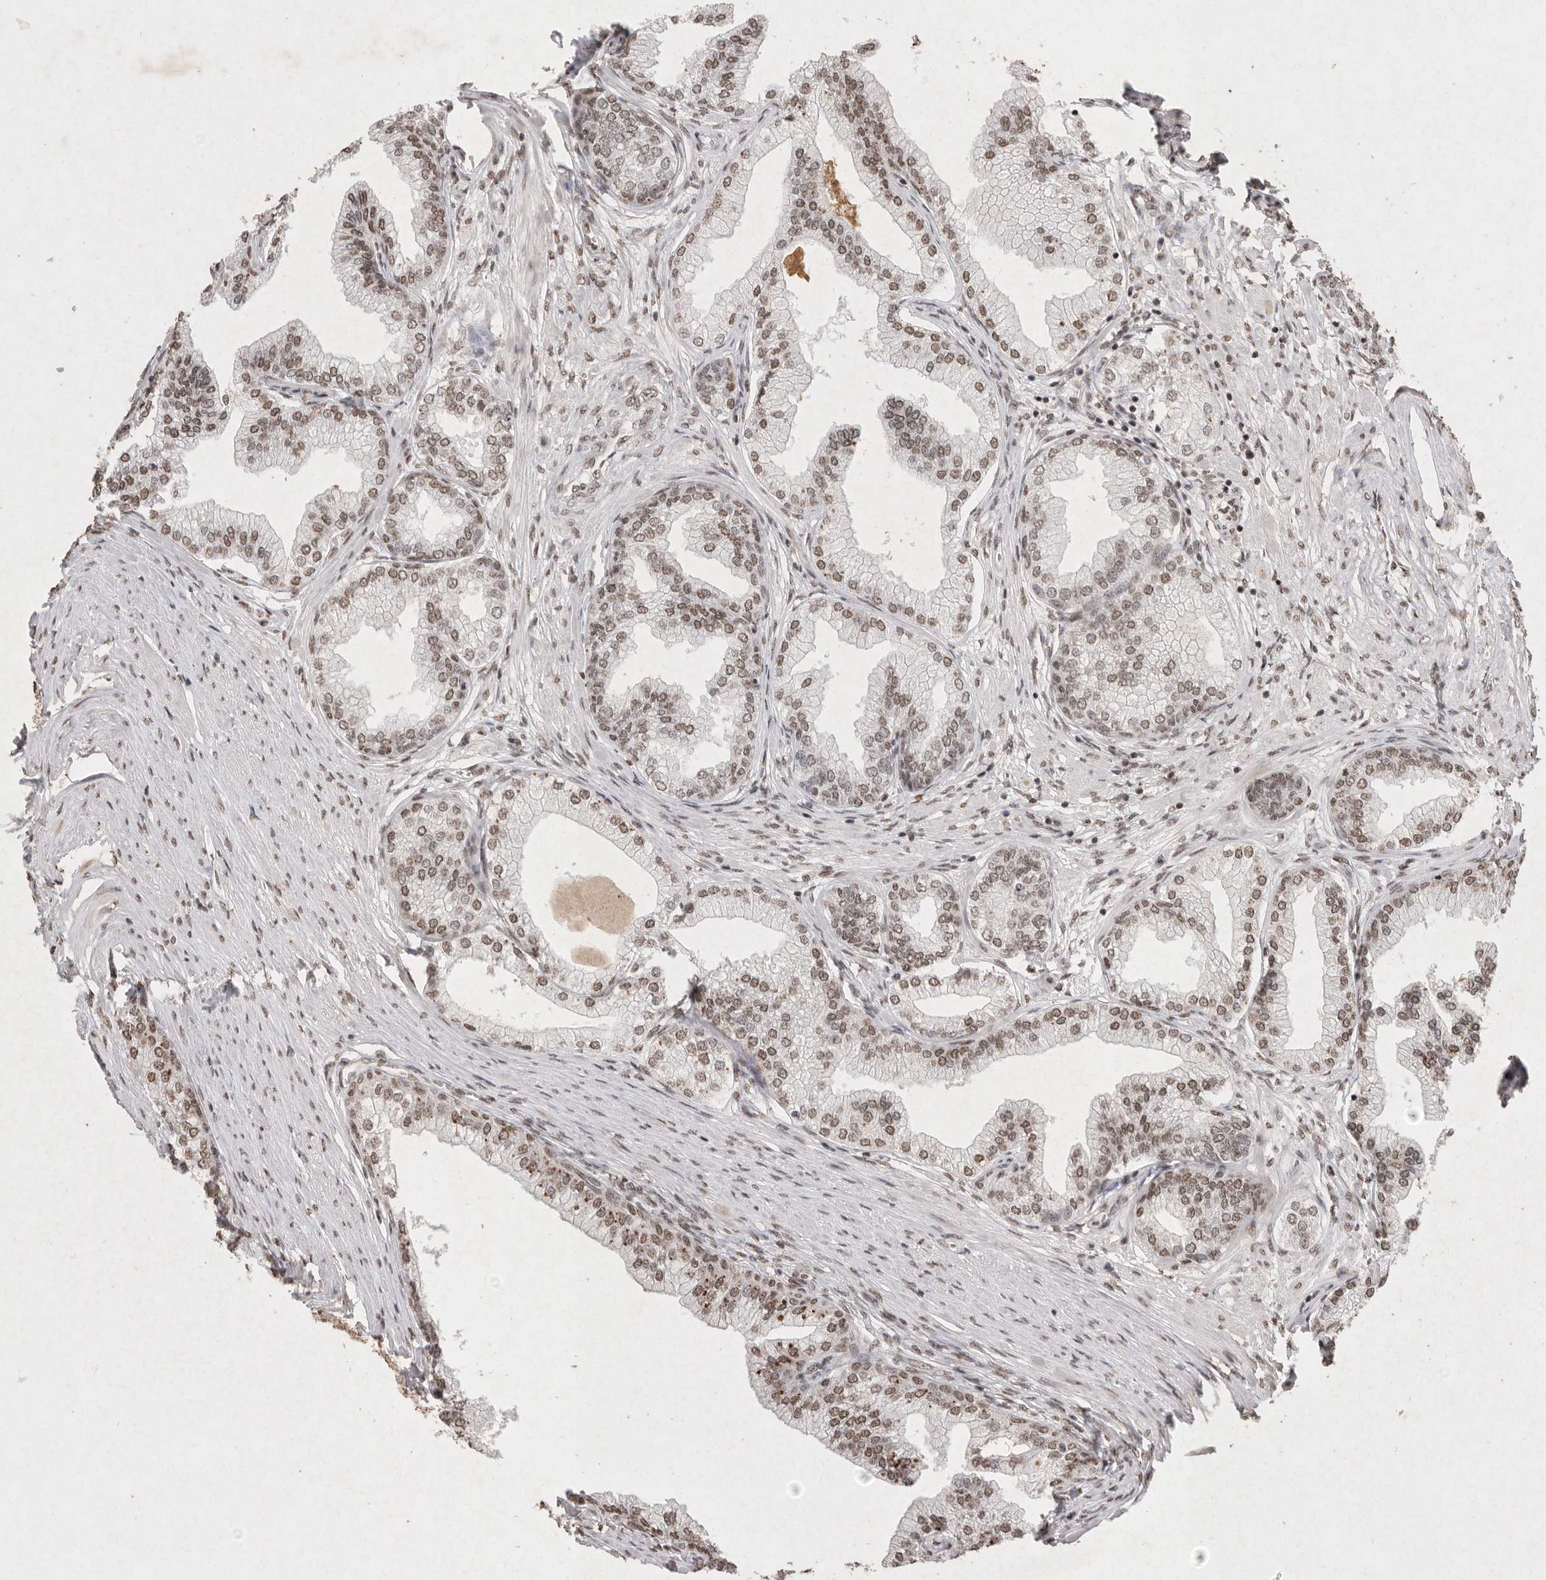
{"staining": {"intensity": "moderate", "quantity": "25%-75%", "location": "nuclear"}, "tissue": "prostate", "cell_type": "Glandular cells", "image_type": "normal", "snomed": [{"axis": "morphology", "description": "Normal tissue, NOS"}, {"axis": "morphology", "description": "Urothelial carcinoma, Low grade"}, {"axis": "topography", "description": "Urinary bladder"}, {"axis": "topography", "description": "Prostate"}], "caption": "High-magnification brightfield microscopy of normal prostate stained with DAB (brown) and counterstained with hematoxylin (blue). glandular cells exhibit moderate nuclear staining is present in about25%-75% of cells. Nuclei are stained in blue.", "gene": "NKX3", "patient": {"sex": "male", "age": 60}}